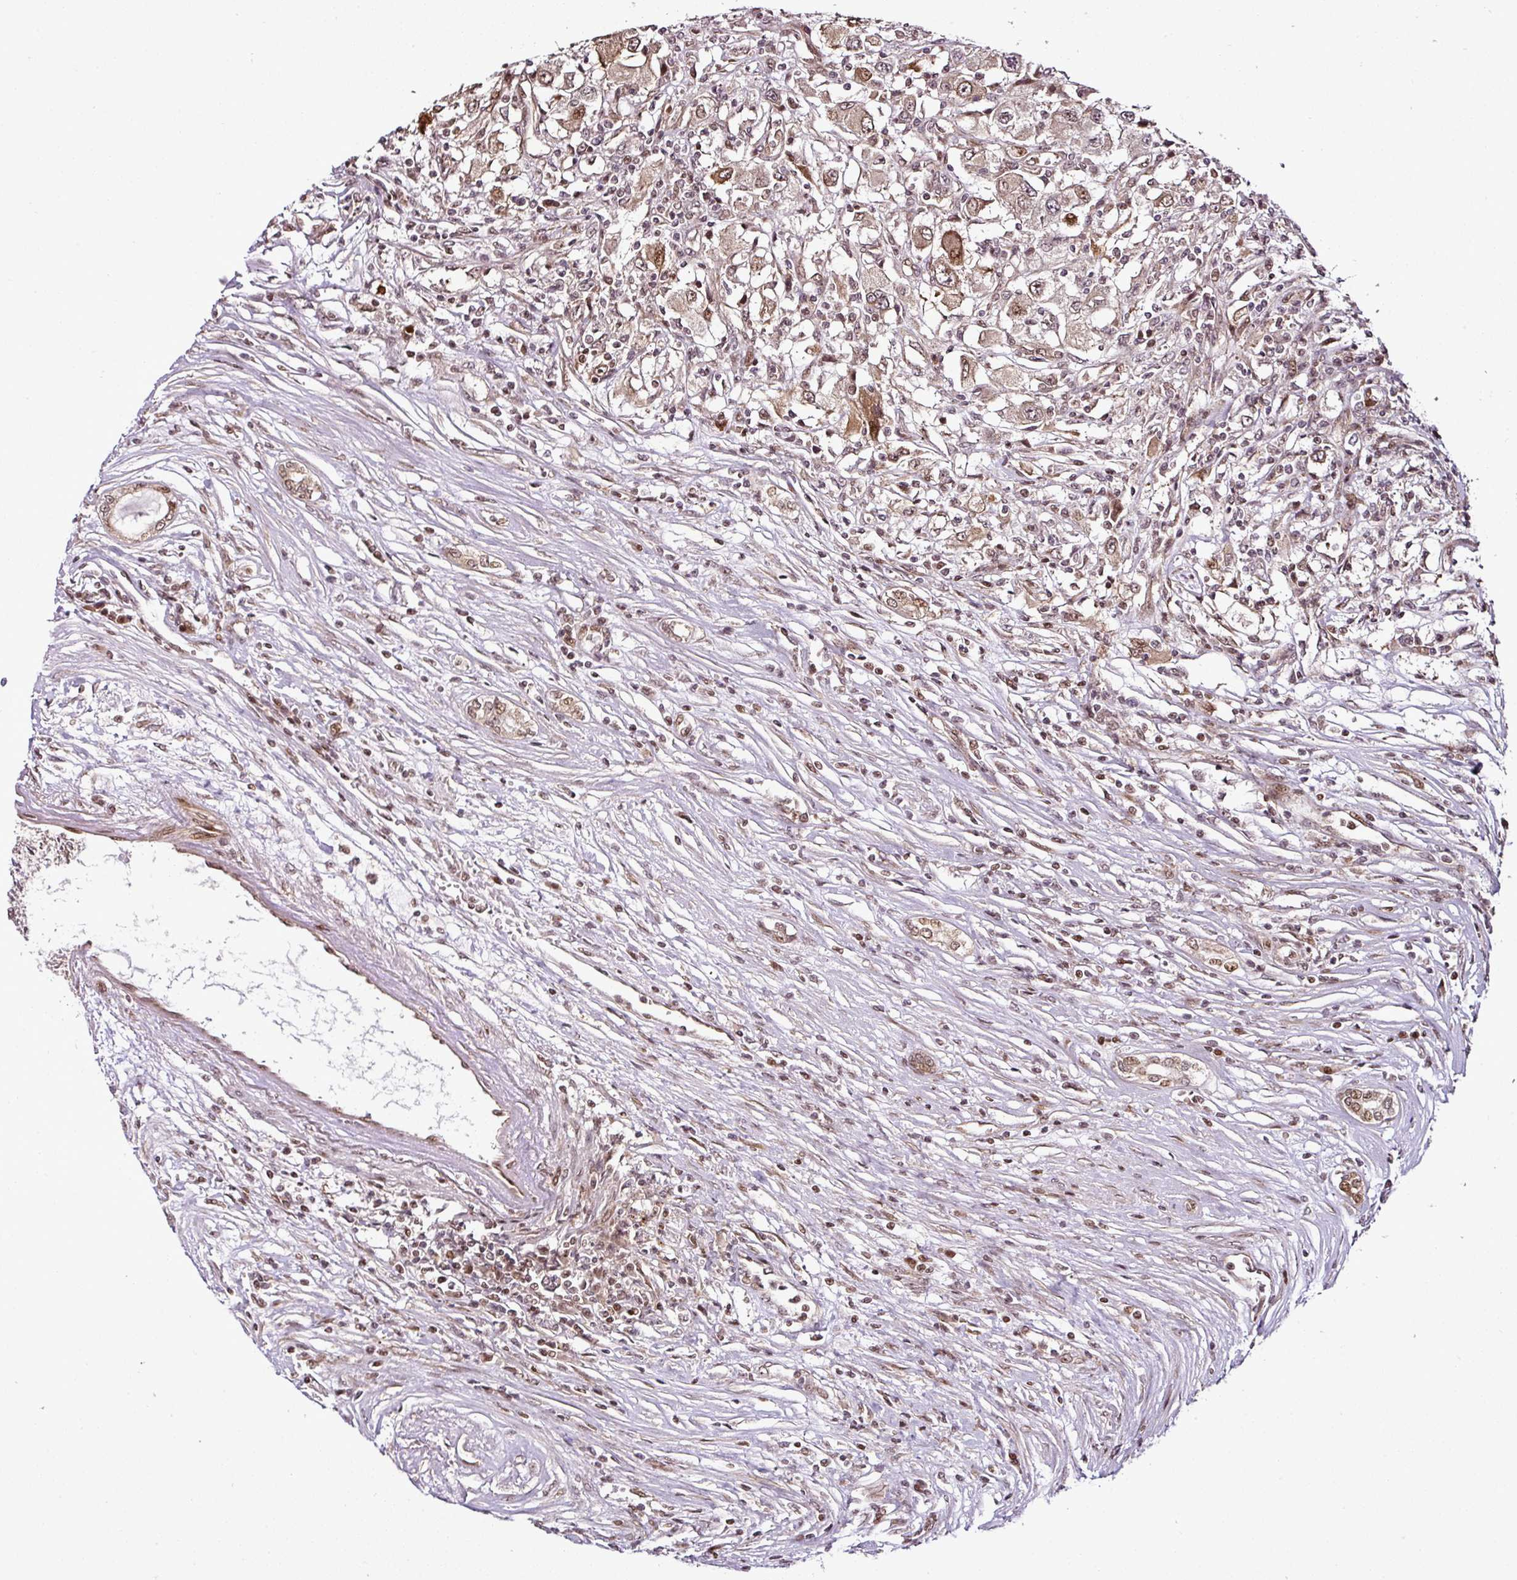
{"staining": {"intensity": "weak", "quantity": "<25%", "location": "nuclear"}, "tissue": "renal cancer", "cell_type": "Tumor cells", "image_type": "cancer", "snomed": [{"axis": "morphology", "description": "Adenocarcinoma, NOS"}, {"axis": "topography", "description": "Kidney"}], "caption": "An immunohistochemistry photomicrograph of renal adenocarcinoma is shown. There is no staining in tumor cells of renal adenocarcinoma. (DAB immunohistochemistry (IHC) with hematoxylin counter stain).", "gene": "COPRS", "patient": {"sex": "female", "age": 67}}